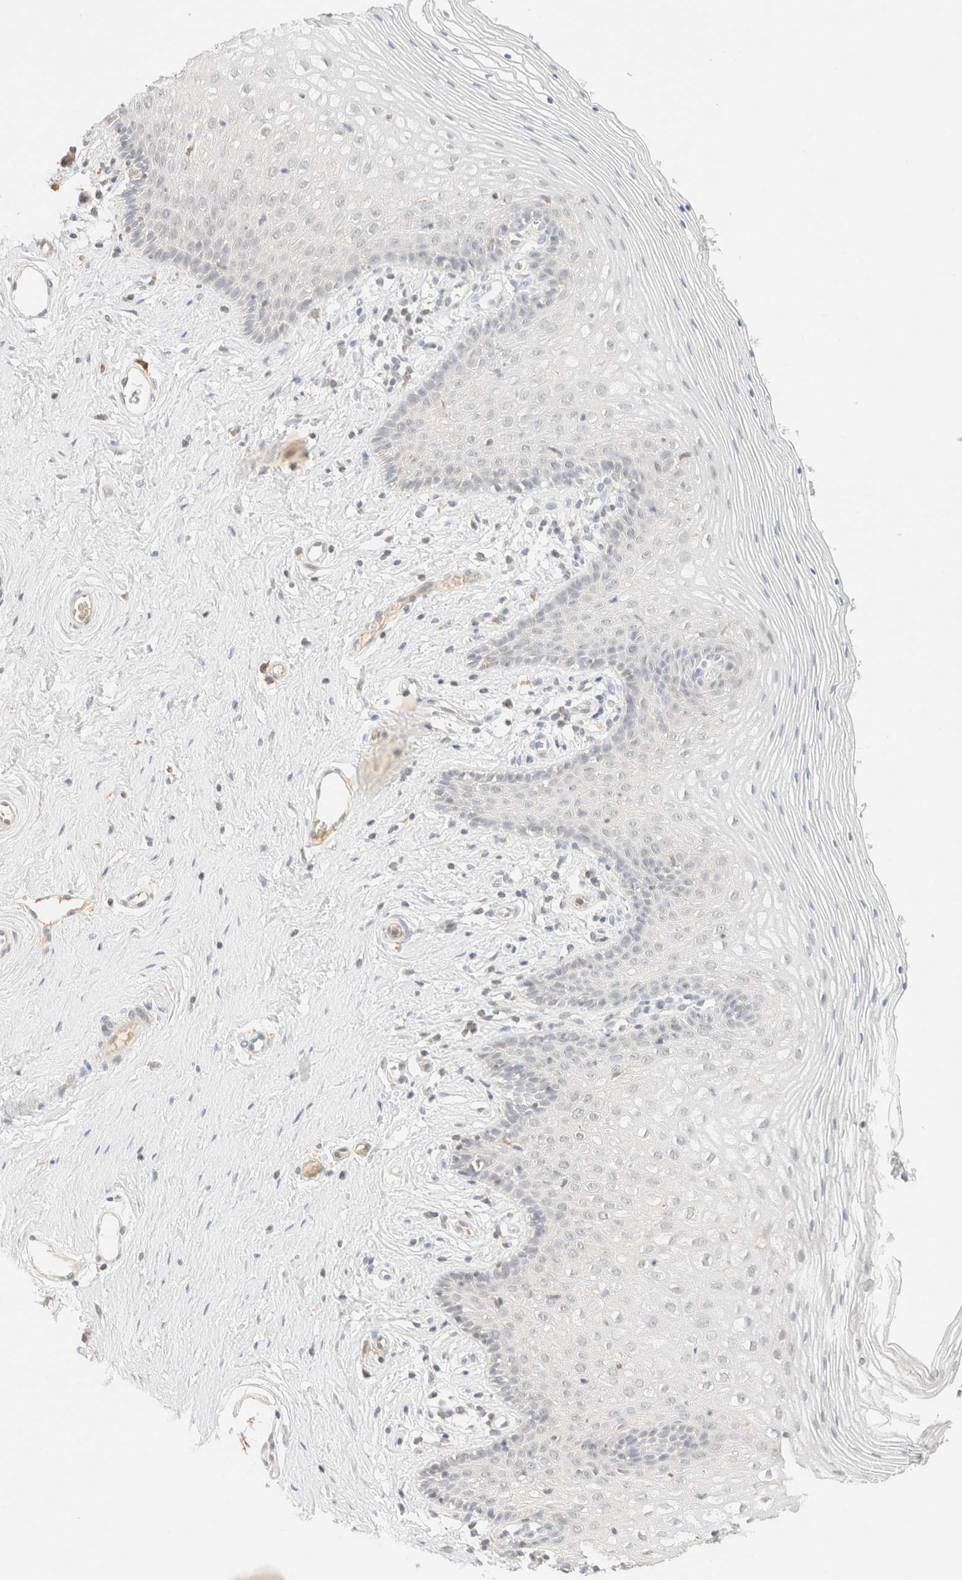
{"staining": {"intensity": "negative", "quantity": "none", "location": "none"}, "tissue": "vagina", "cell_type": "Squamous epithelial cells", "image_type": "normal", "snomed": [{"axis": "morphology", "description": "Normal tissue, NOS"}, {"axis": "topography", "description": "Vagina"}], "caption": "Squamous epithelial cells show no significant protein positivity in unremarkable vagina.", "gene": "TIMD4", "patient": {"sex": "female", "age": 32}}